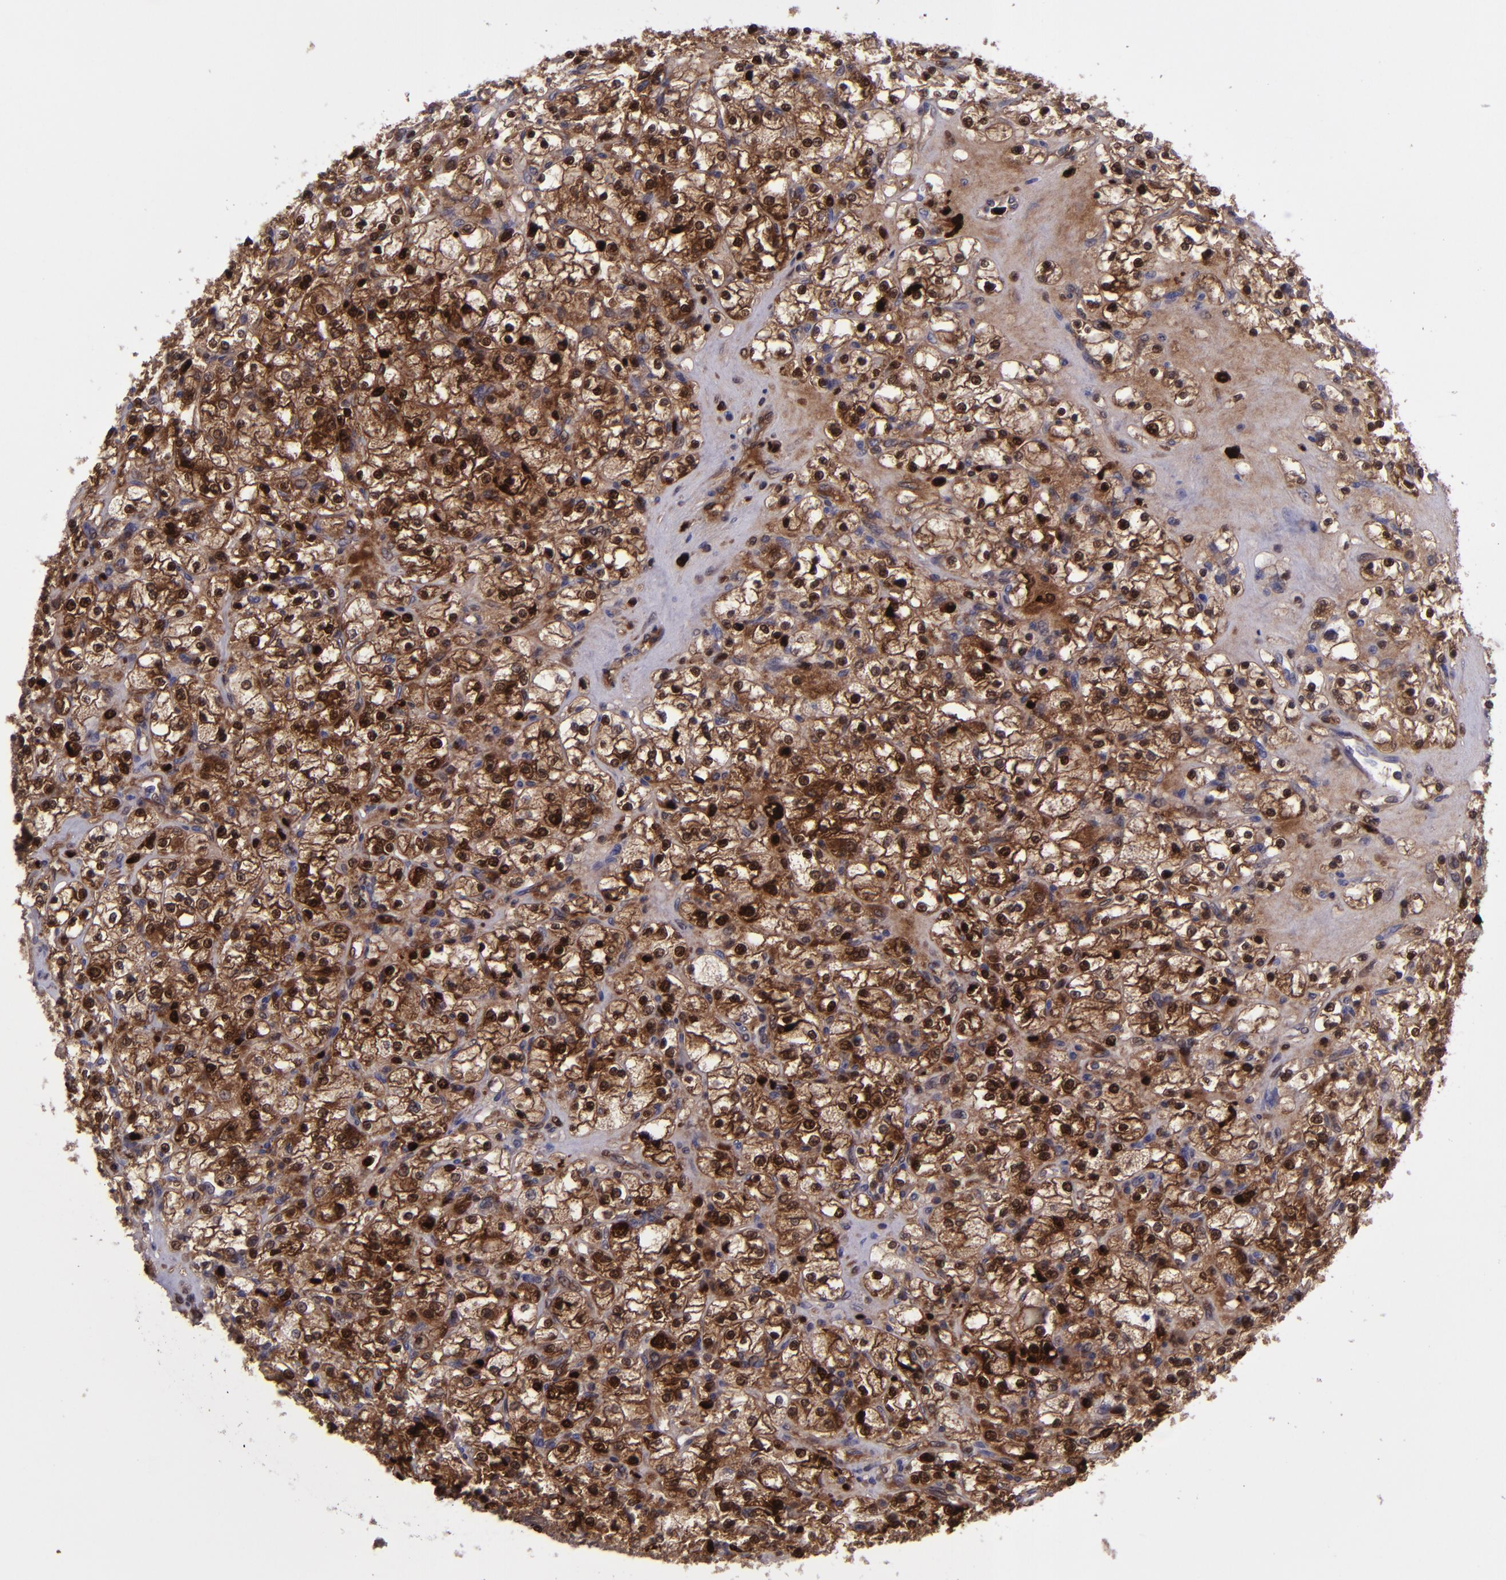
{"staining": {"intensity": "strong", "quantity": ">75%", "location": "cytoplasmic/membranous,nuclear"}, "tissue": "renal cancer", "cell_type": "Tumor cells", "image_type": "cancer", "snomed": [{"axis": "morphology", "description": "Adenocarcinoma, NOS"}, {"axis": "topography", "description": "Kidney"}], "caption": "Adenocarcinoma (renal) tissue reveals strong cytoplasmic/membranous and nuclear staining in about >75% of tumor cells, visualized by immunohistochemistry.", "gene": "TYMP", "patient": {"sex": "female", "age": 83}}